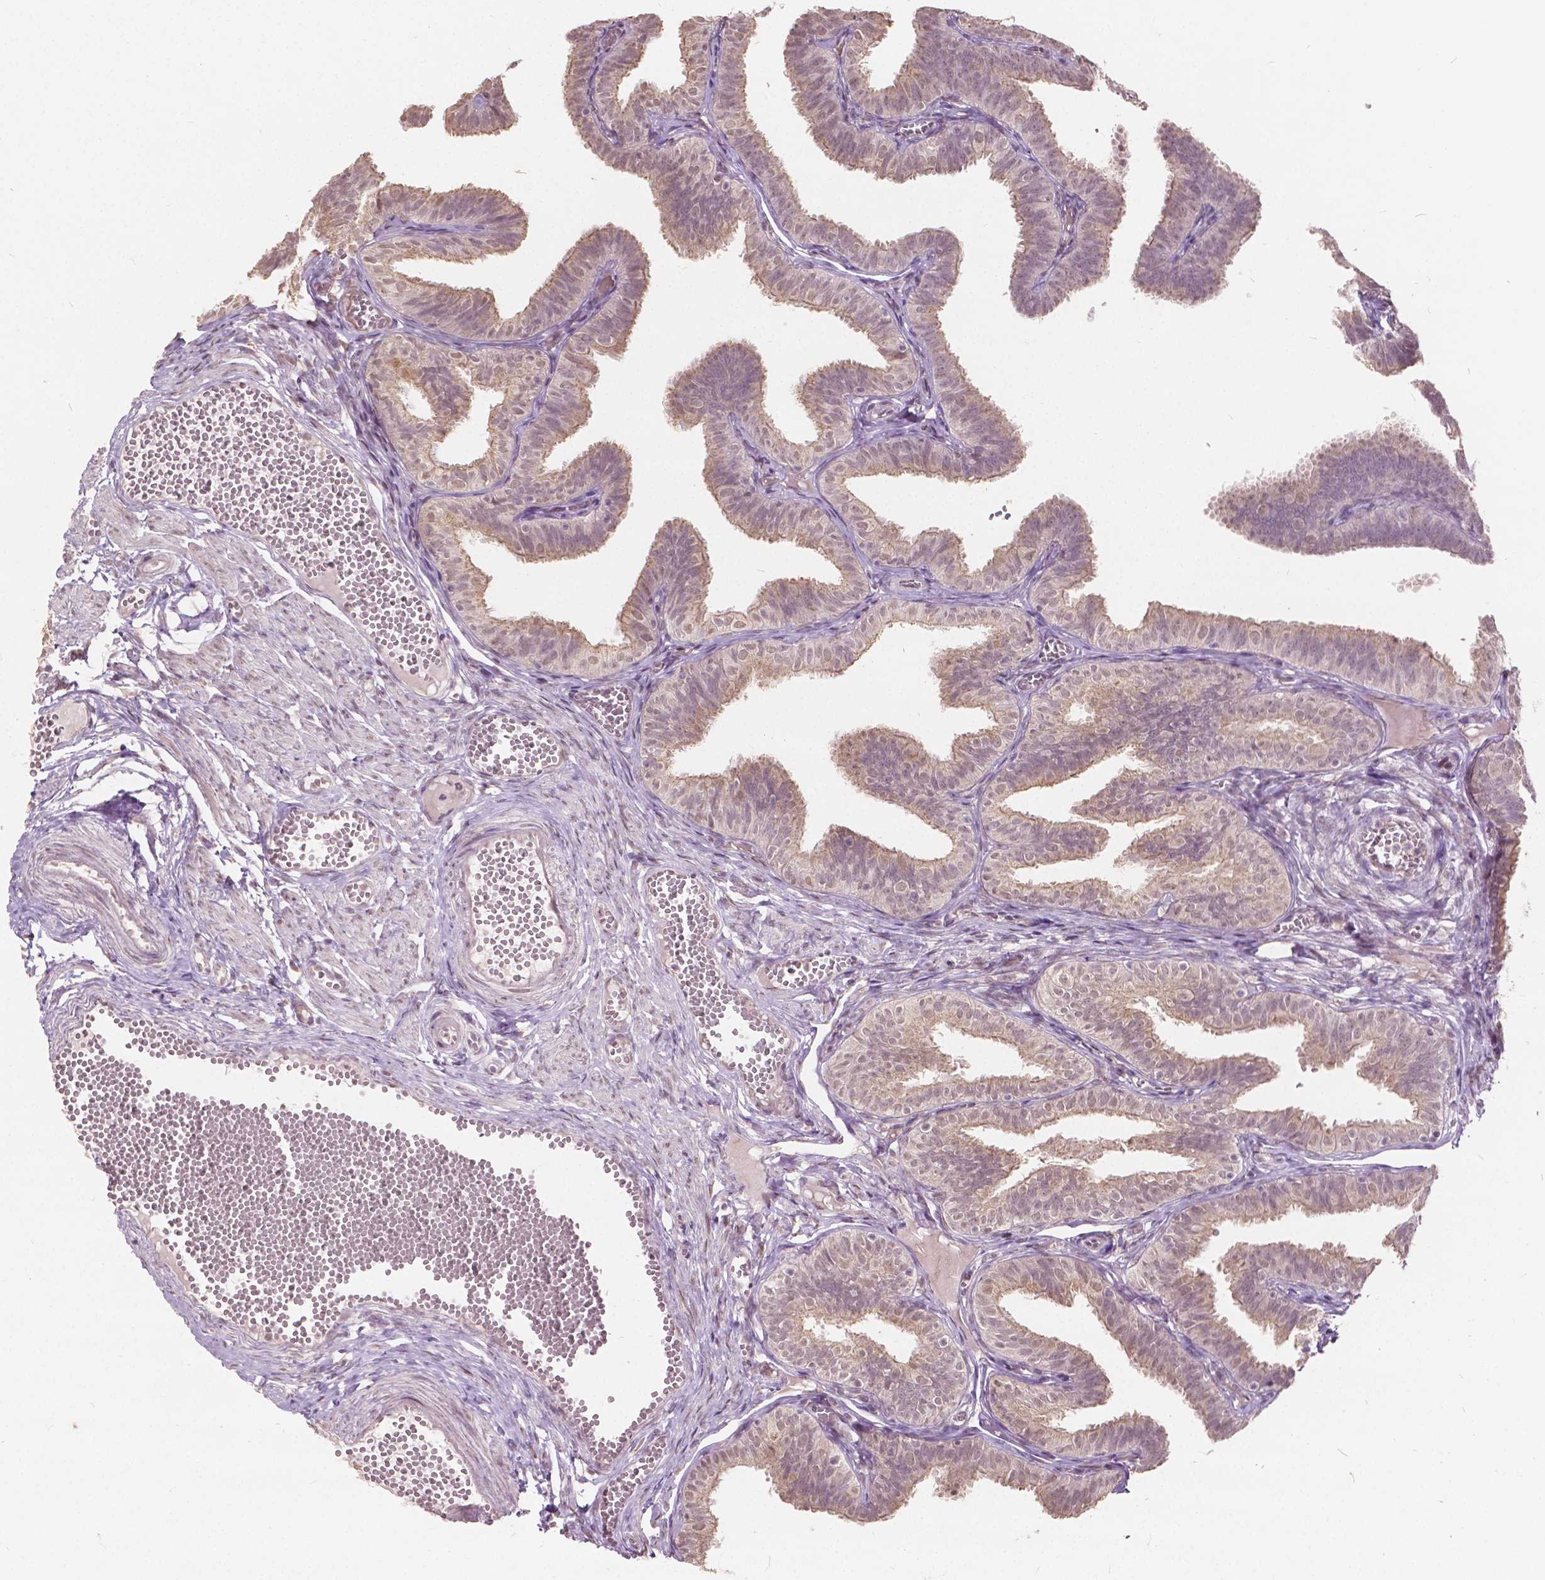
{"staining": {"intensity": "weak", "quantity": ">75%", "location": "cytoplasmic/membranous,nuclear"}, "tissue": "fallopian tube", "cell_type": "Glandular cells", "image_type": "normal", "snomed": [{"axis": "morphology", "description": "Normal tissue, NOS"}, {"axis": "topography", "description": "Fallopian tube"}], "caption": "High-power microscopy captured an immunohistochemistry photomicrograph of unremarkable fallopian tube, revealing weak cytoplasmic/membranous,nuclear positivity in approximately >75% of glandular cells. (Stains: DAB in brown, nuclei in blue, Microscopy: brightfield microscopy at high magnification).", "gene": "HOXA10", "patient": {"sex": "female", "age": 25}}